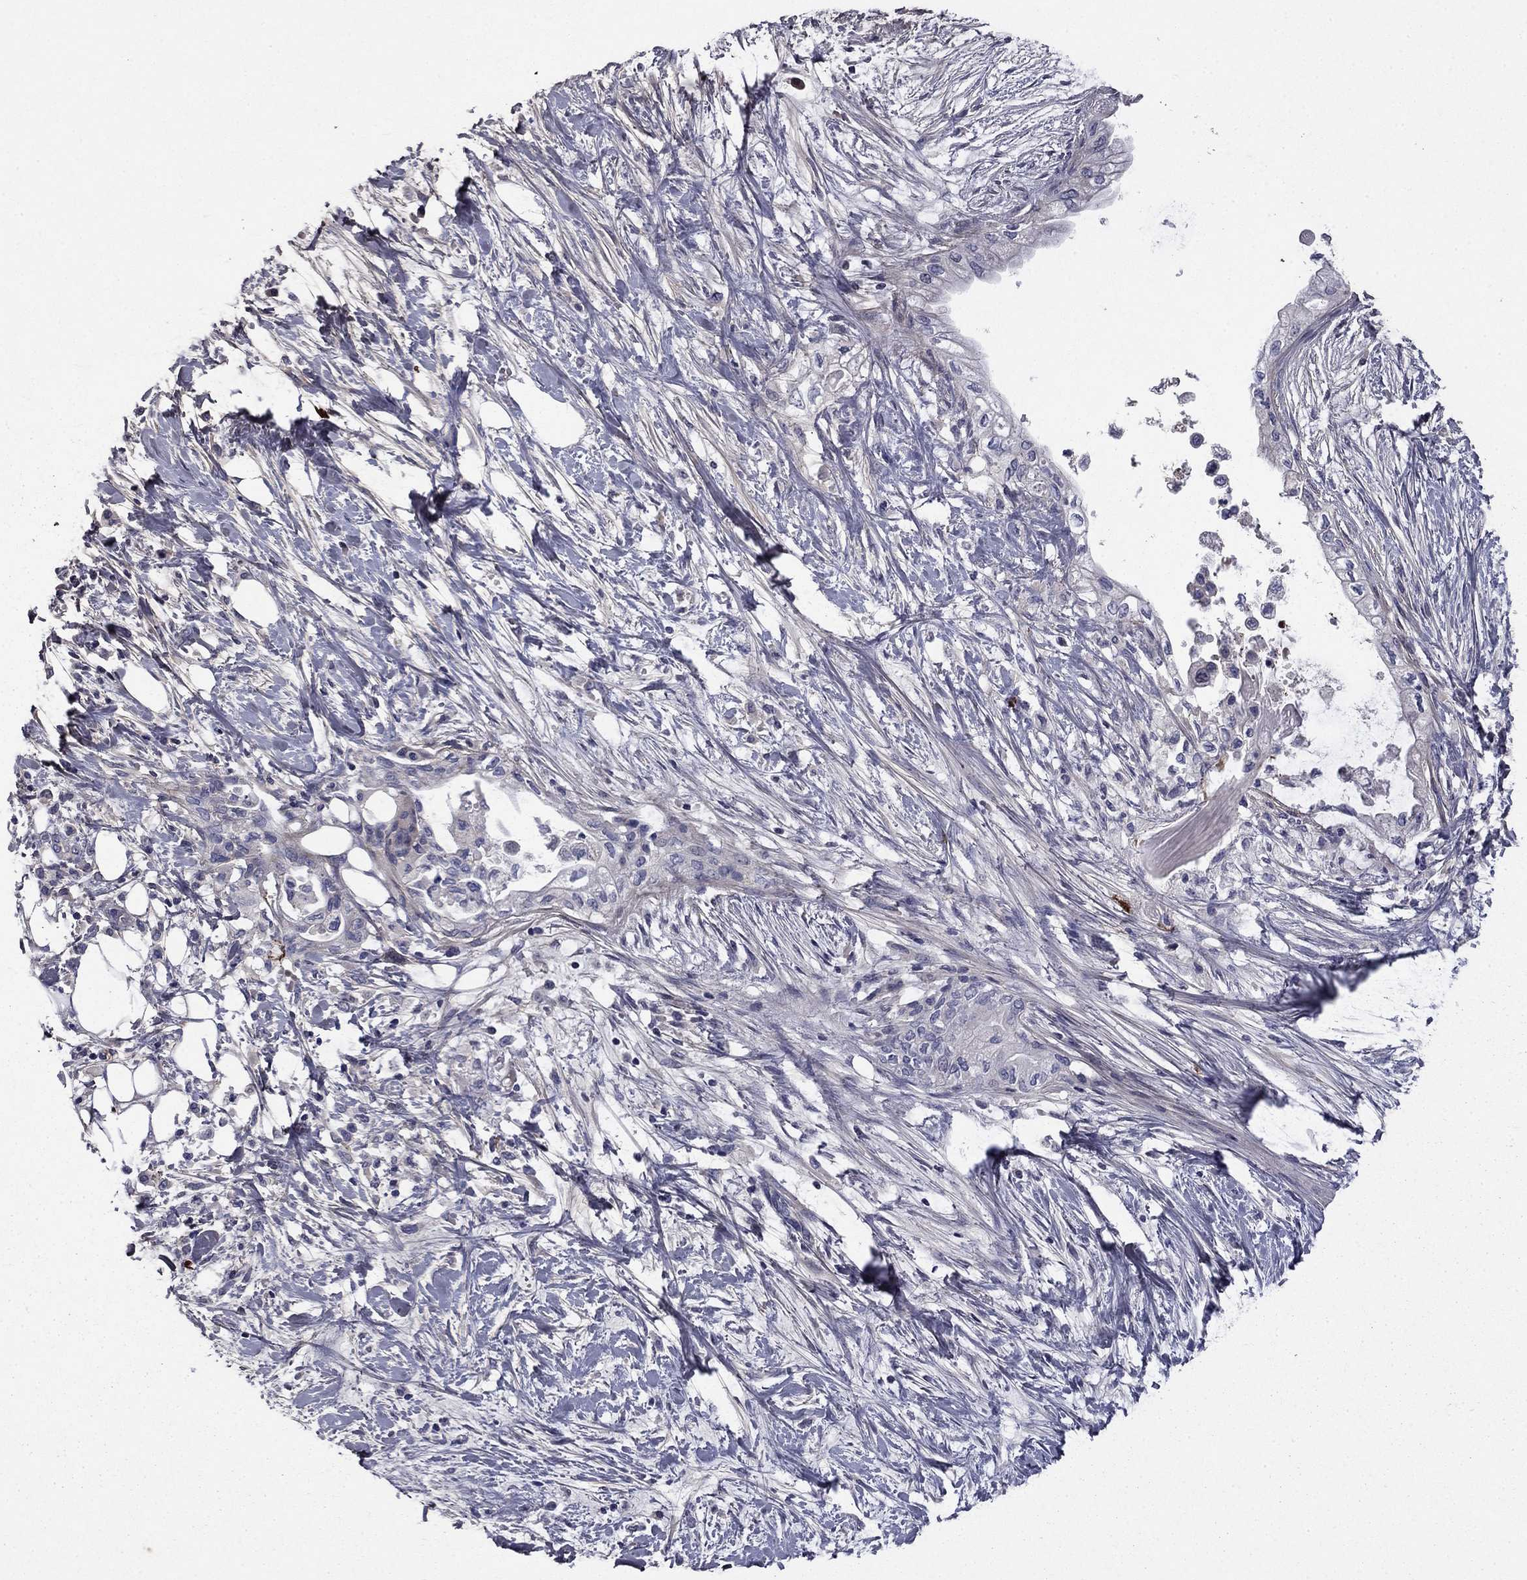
{"staining": {"intensity": "negative", "quantity": "none", "location": "none"}, "tissue": "pancreatic cancer", "cell_type": "Tumor cells", "image_type": "cancer", "snomed": [{"axis": "morphology", "description": "Normal tissue, NOS"}, {"axis": "morphology", "description": "Adenocarcinoma, NOS"}, {"axis": "topography", "description": "Pancreas"}, {"axis": "topography", "description": "Duodenum"}], "caption": "Immunohistochemical staining of human adenocarcinoma (pancreatic) exhibits no significant positivity in tumor cells.", "gene": "COL2A1", "patient": {"sex": "female", "age": 60}}